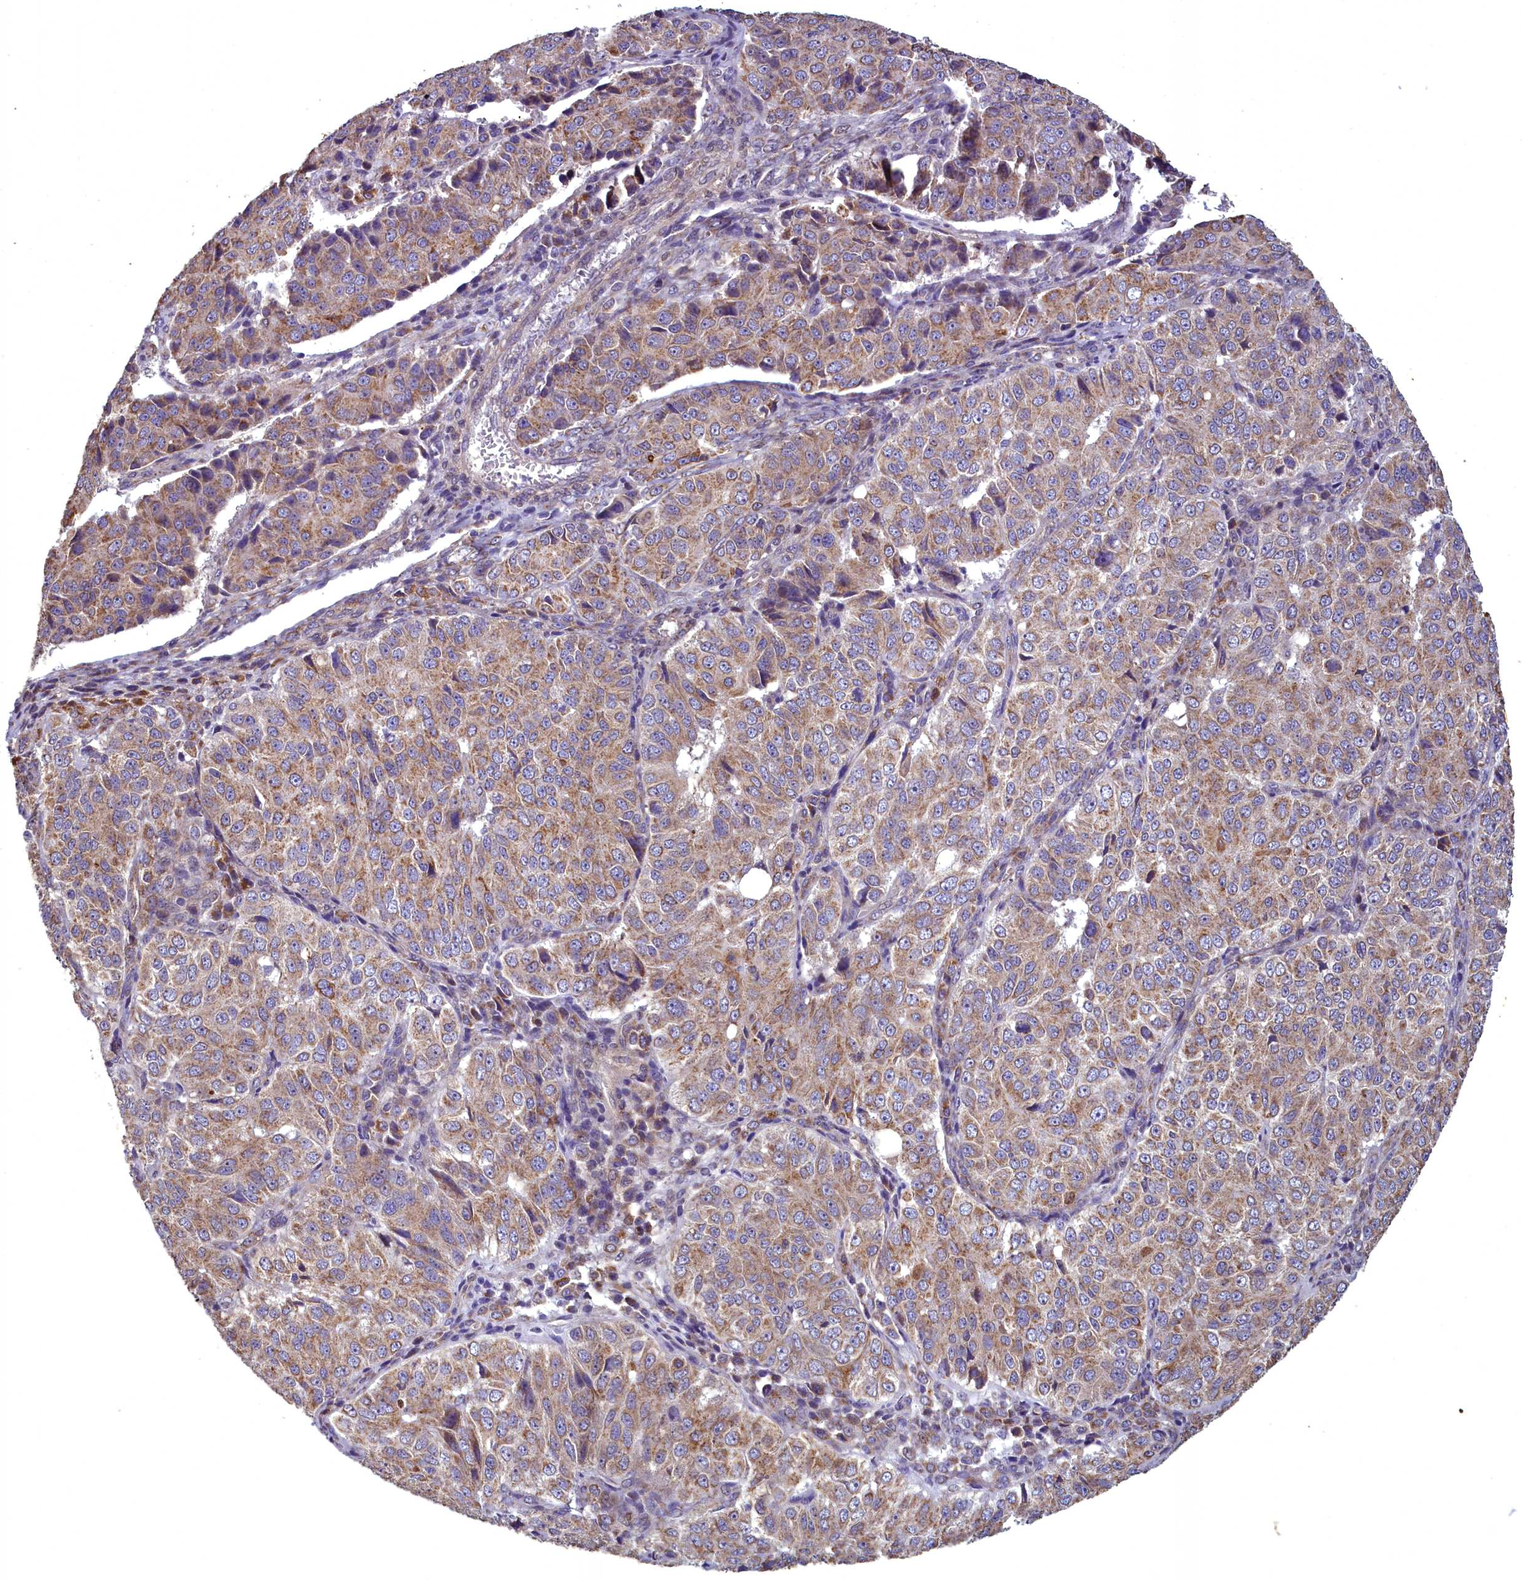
{"staining": {"intensity": "moderate", "quantity": ">75%", "location": "cytoplasmic/membranous"}, "tissue": "ovarian cancer", "cell_type": "Tumor cells", "image_type": "cancer", "snomed": [{"axis": "morphology", "description": "Carcinoma, endometroid"}, {"axis": "topography", "description": "Ovary"}], "caption": "Moderate cytoplasmic/membranous protein staining is present in approximately >75% of tumor cells in ovarian cancer (endometroid carcinoma).", "gene": "ACAD8", "patient": {"sex": "female", "age": 51}}